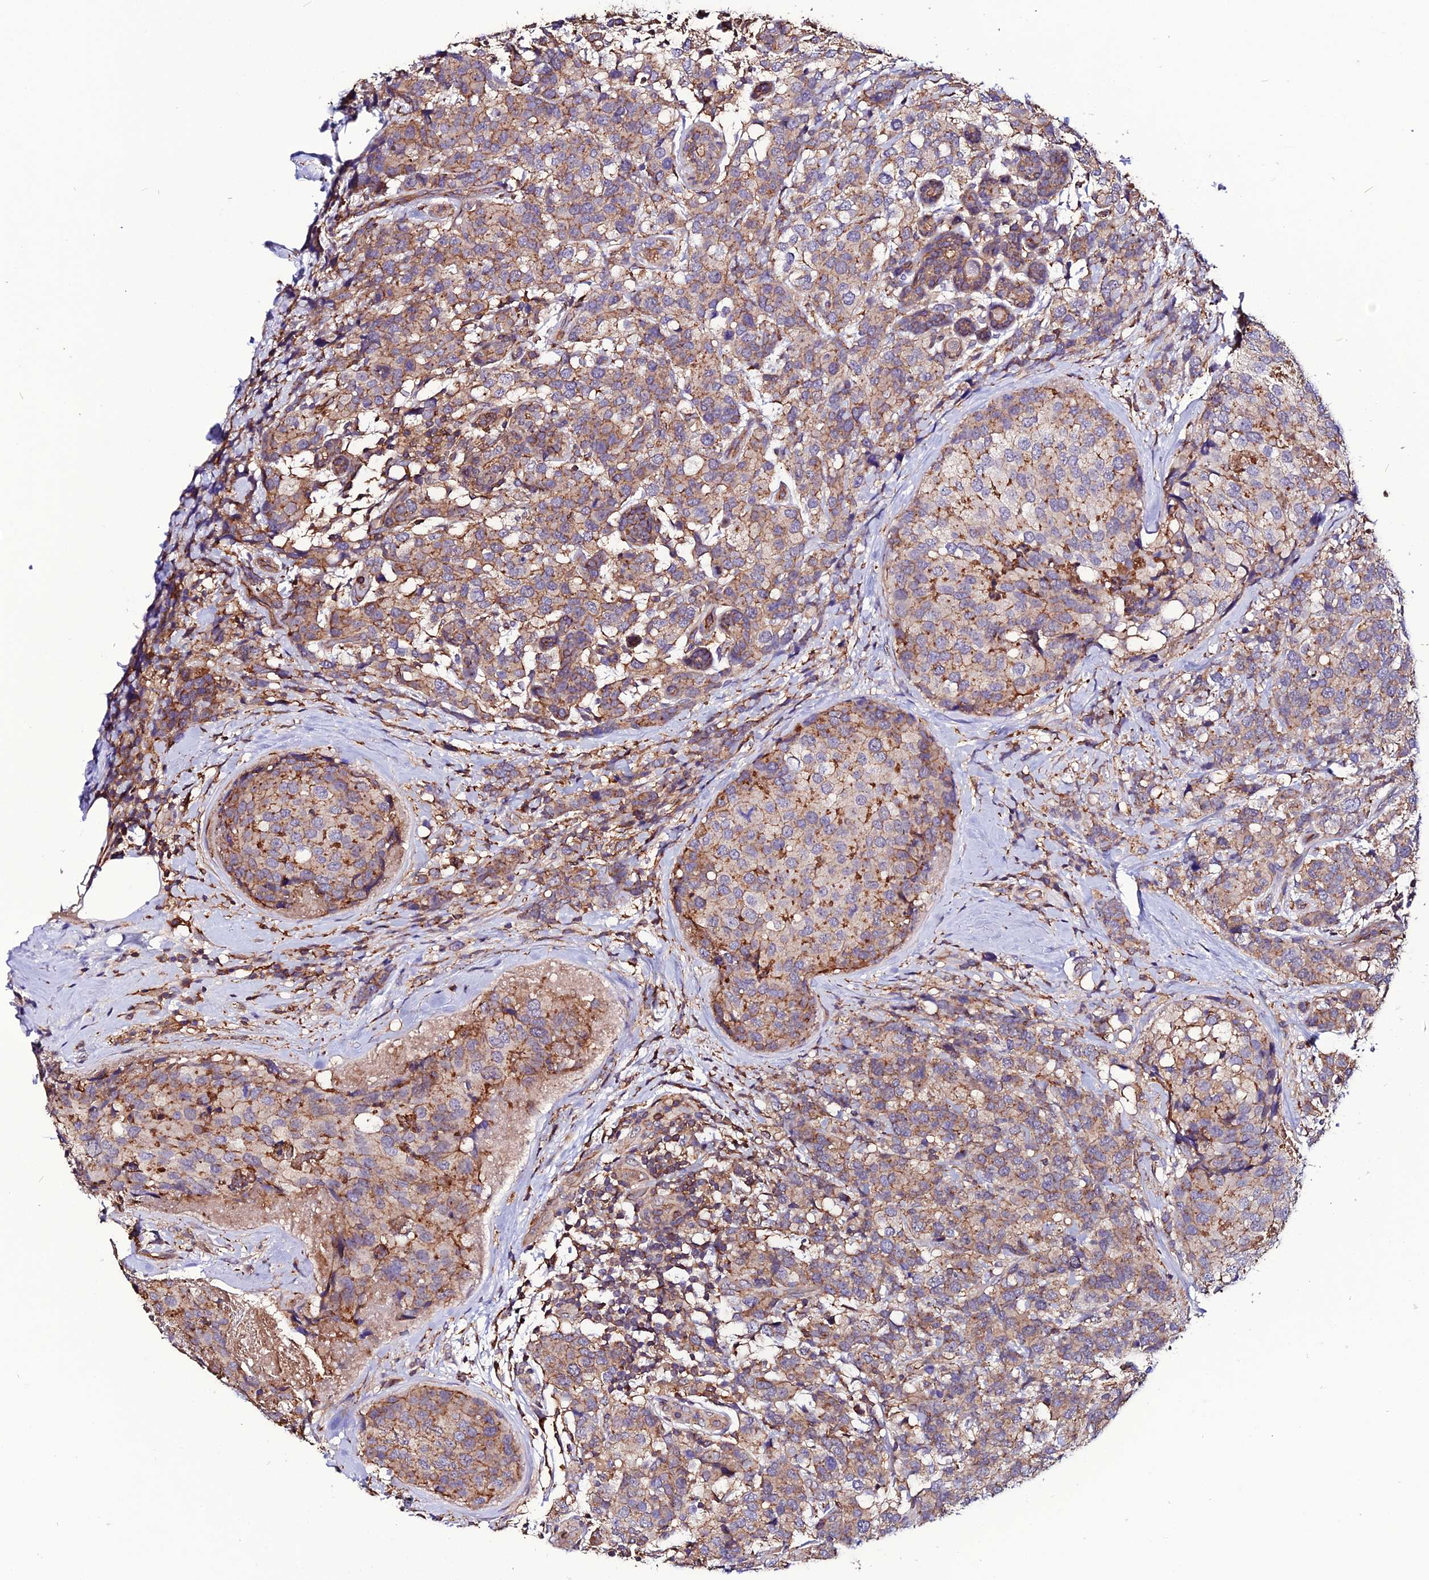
{"staining": {"intensity": "moderate", "quantity": "25%-75%", "location": "cytoplasmic/membranous"}, "tissue": "breast cancer", "cell_type": "Tumor cells", "image_type": "cancer", "snomed": [{"axis": "morphology", "description": "Lobular carcinoma"}, {"axis": "topography", "description": "Breast"}], "caption": "A histopathology image showing moderate cytoplasmic/membranous expression in approximately 25%-75% of tumor cells in breast cancer (lobular carcinoma), as visualized by brown immunohistochemical staining.", "gene": "USP17L15", "patient": {"sex": "female", "age": 59}}